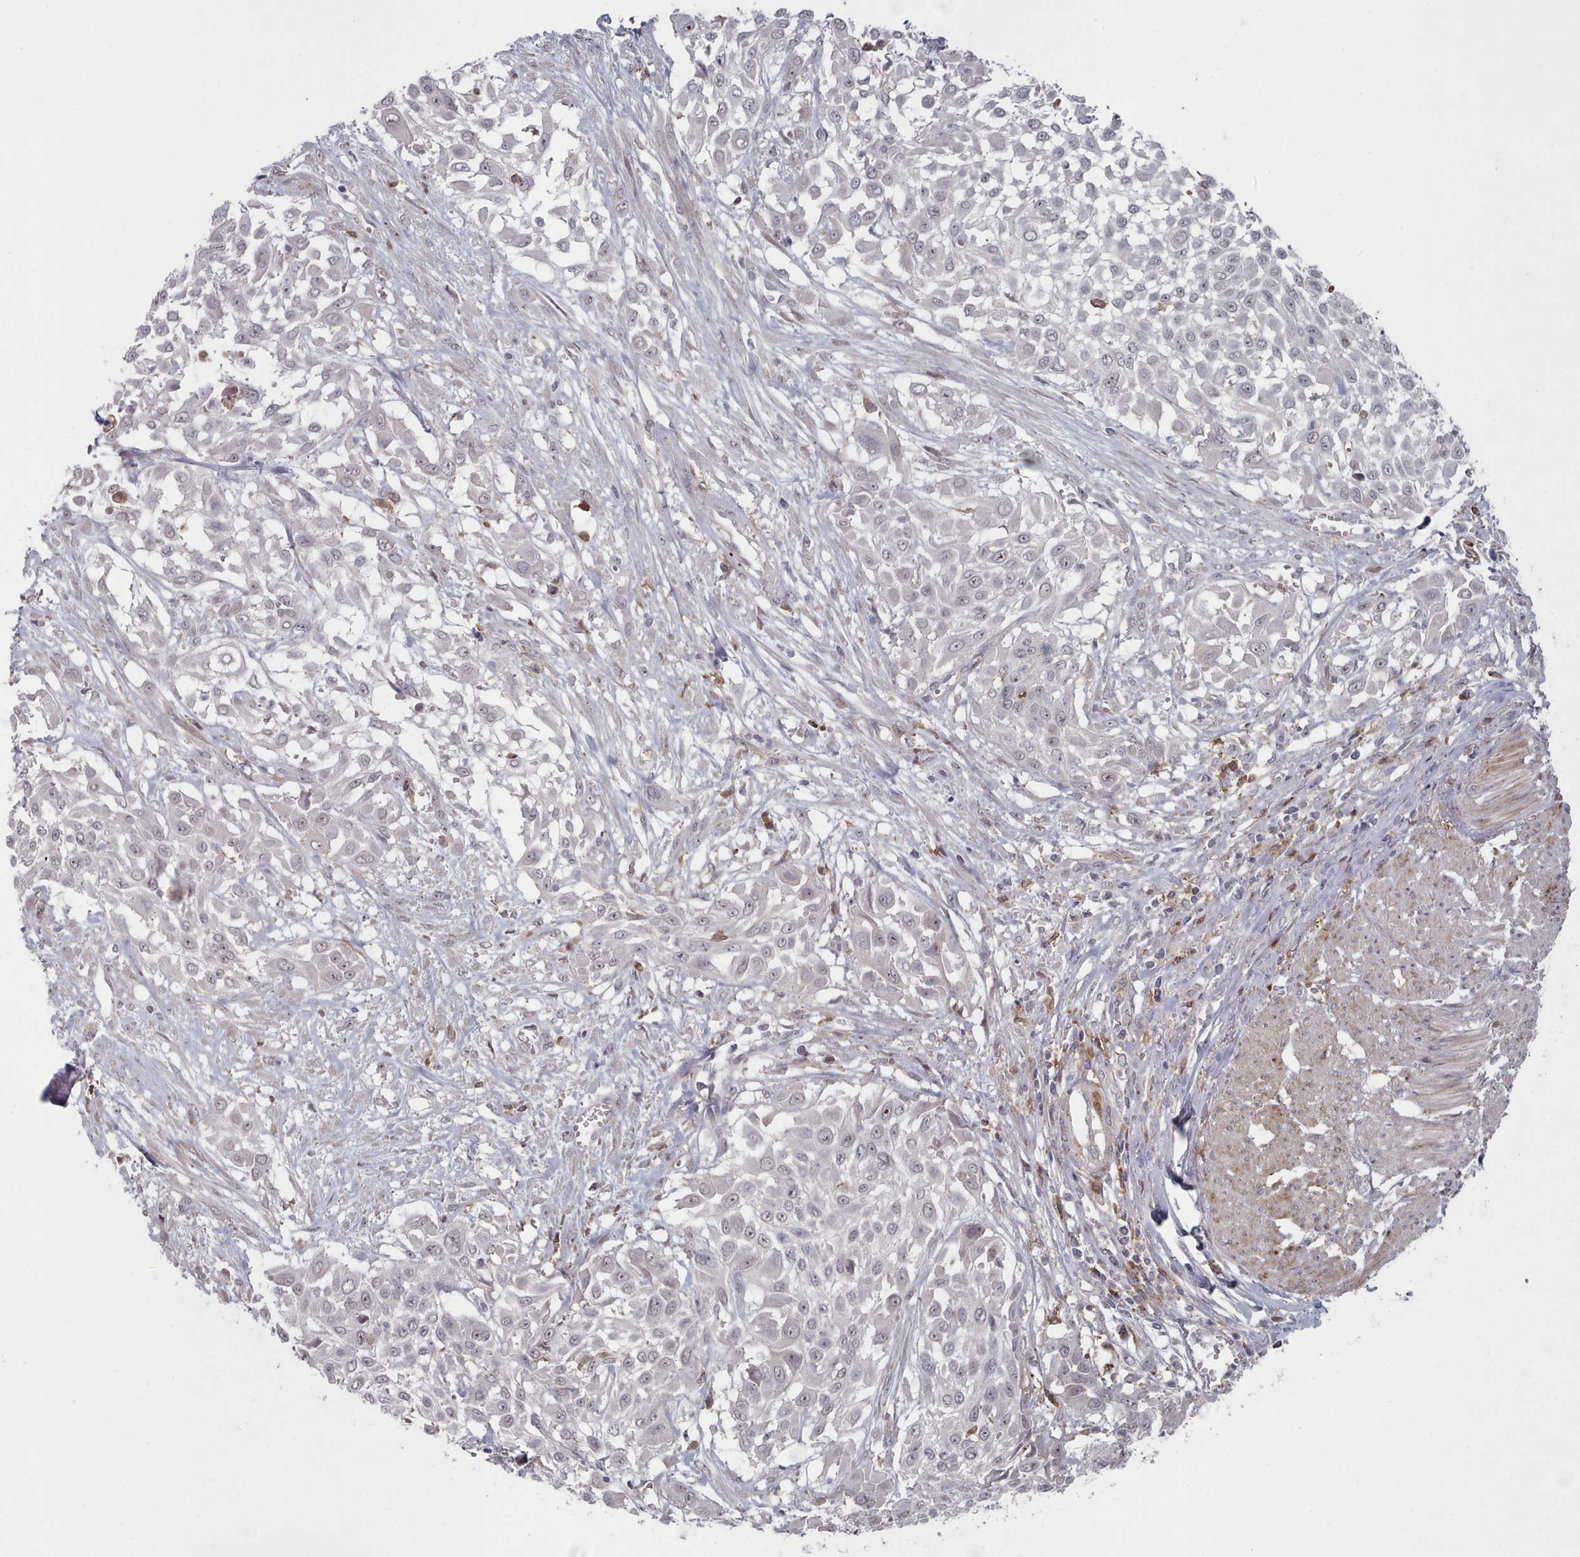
{"staining": {"intensity": "weak", "quantity": "<25%", "location": "nuclear"}, "tissue": "urothelial cancer", "cell_type": "Tumor cells", "image_type": "cancer", "snomed": [{"axis": "morphology", "description": "Urothelial carcinoma, High grade"}, {"axis": "topography", "description": "Urinary bladder"}], "caption": "Urothelial cancer was stained to show a protein in brown. There is no significant staining in tumor cells.", "gene": "COL8A2", "patient": {"sex": "male", "age": 57}}